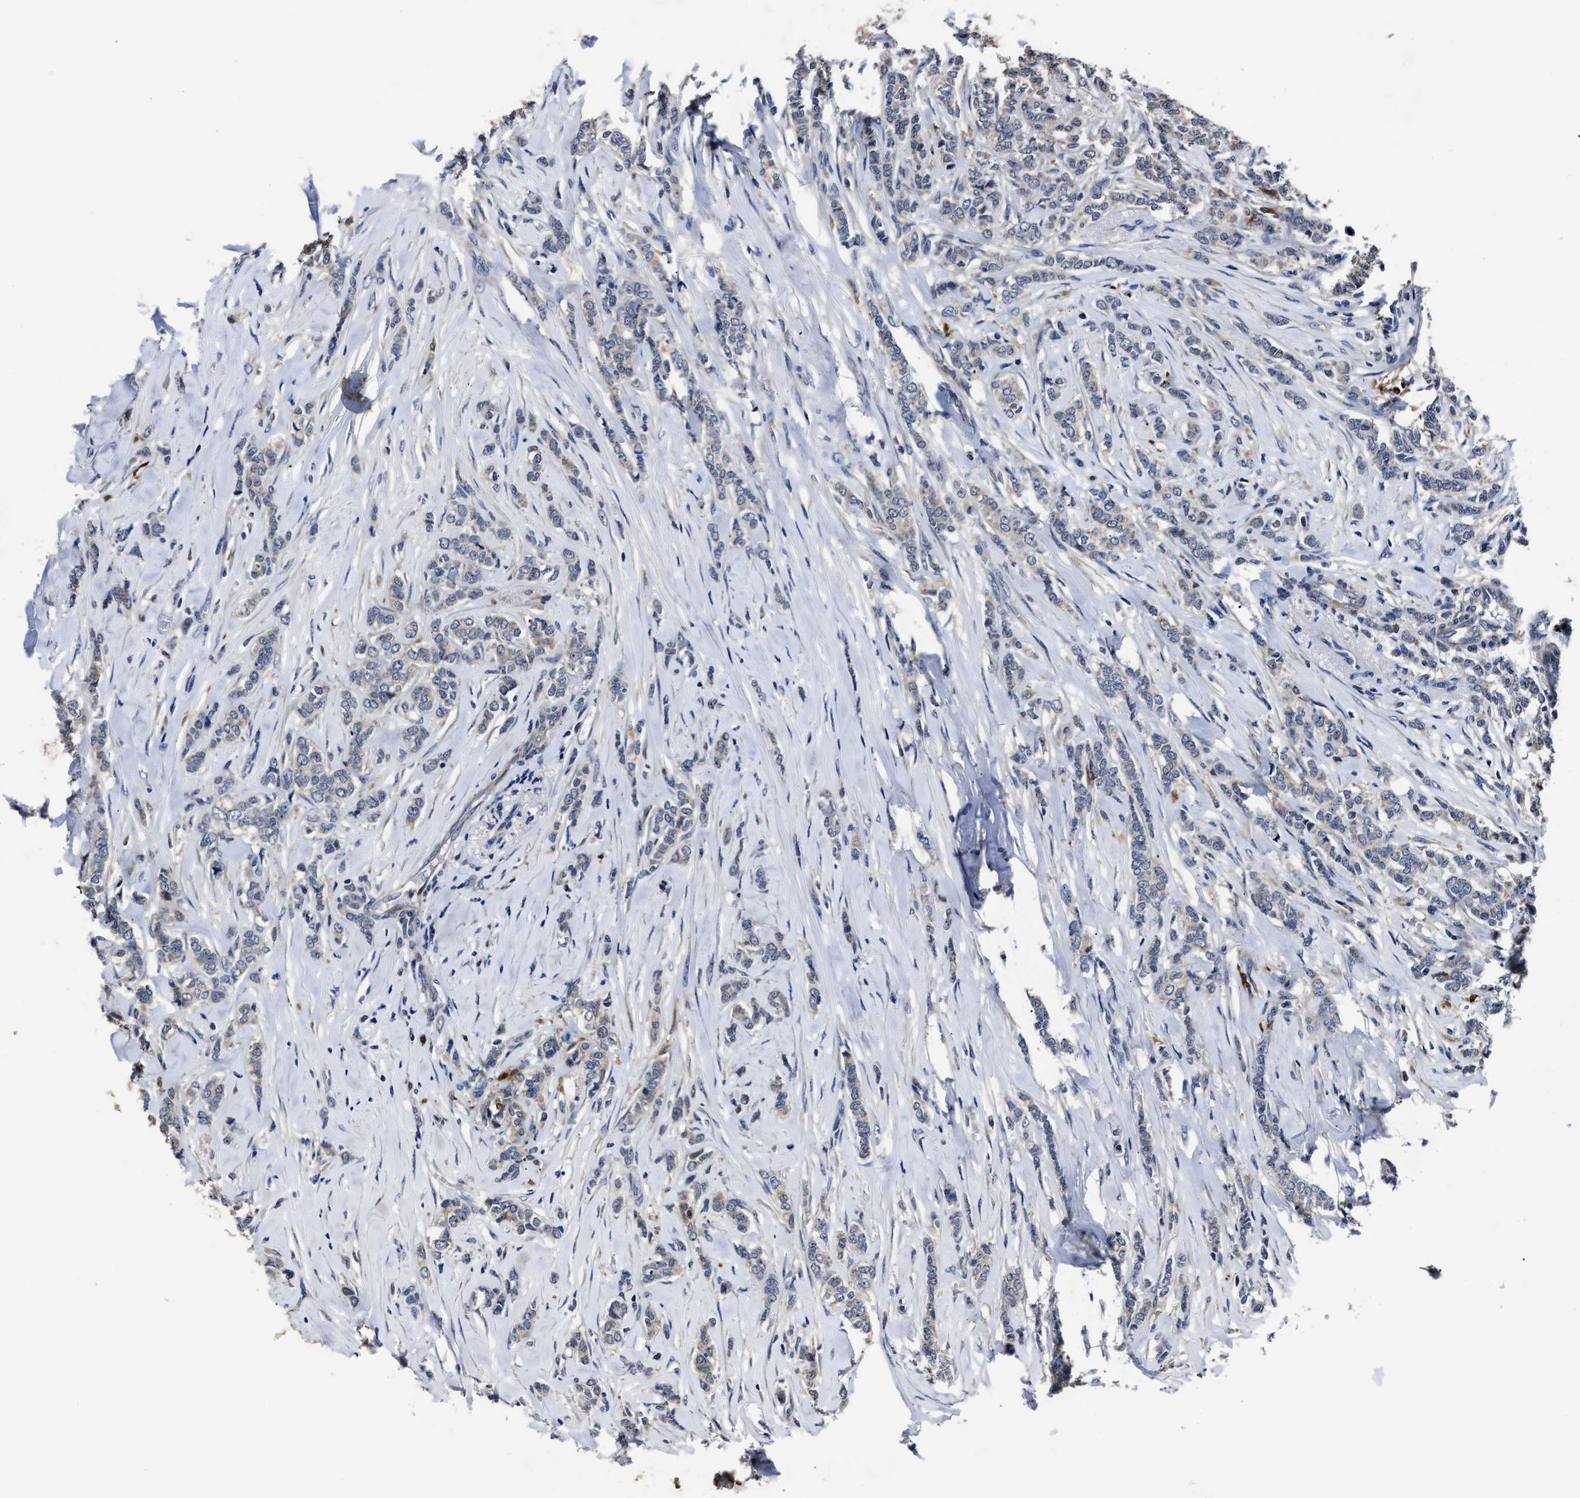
{"staining": {"intensity": "negative", "quantity": "none", "location": "none"}, "tissue": "breast cancer", "cell_type": "Tumor cells", "image_type": "cancer", "snomed": [{"axis": "morphology", "description": "Lobular carcinoma"}, {"axis": "topography", "description": "Skin"}, {"axis": "topography", "description": "Breast"}], "caption": "IHC of lobular carcinoma (breast) displays no expression in tumor cells. (Stains: DAB IHC with hematoxylin counter stain, Microscopy: brightfield microscopy at high magnification).", "gene": "RSBN1L", "patient": {"sex": "female", "age": 46}}